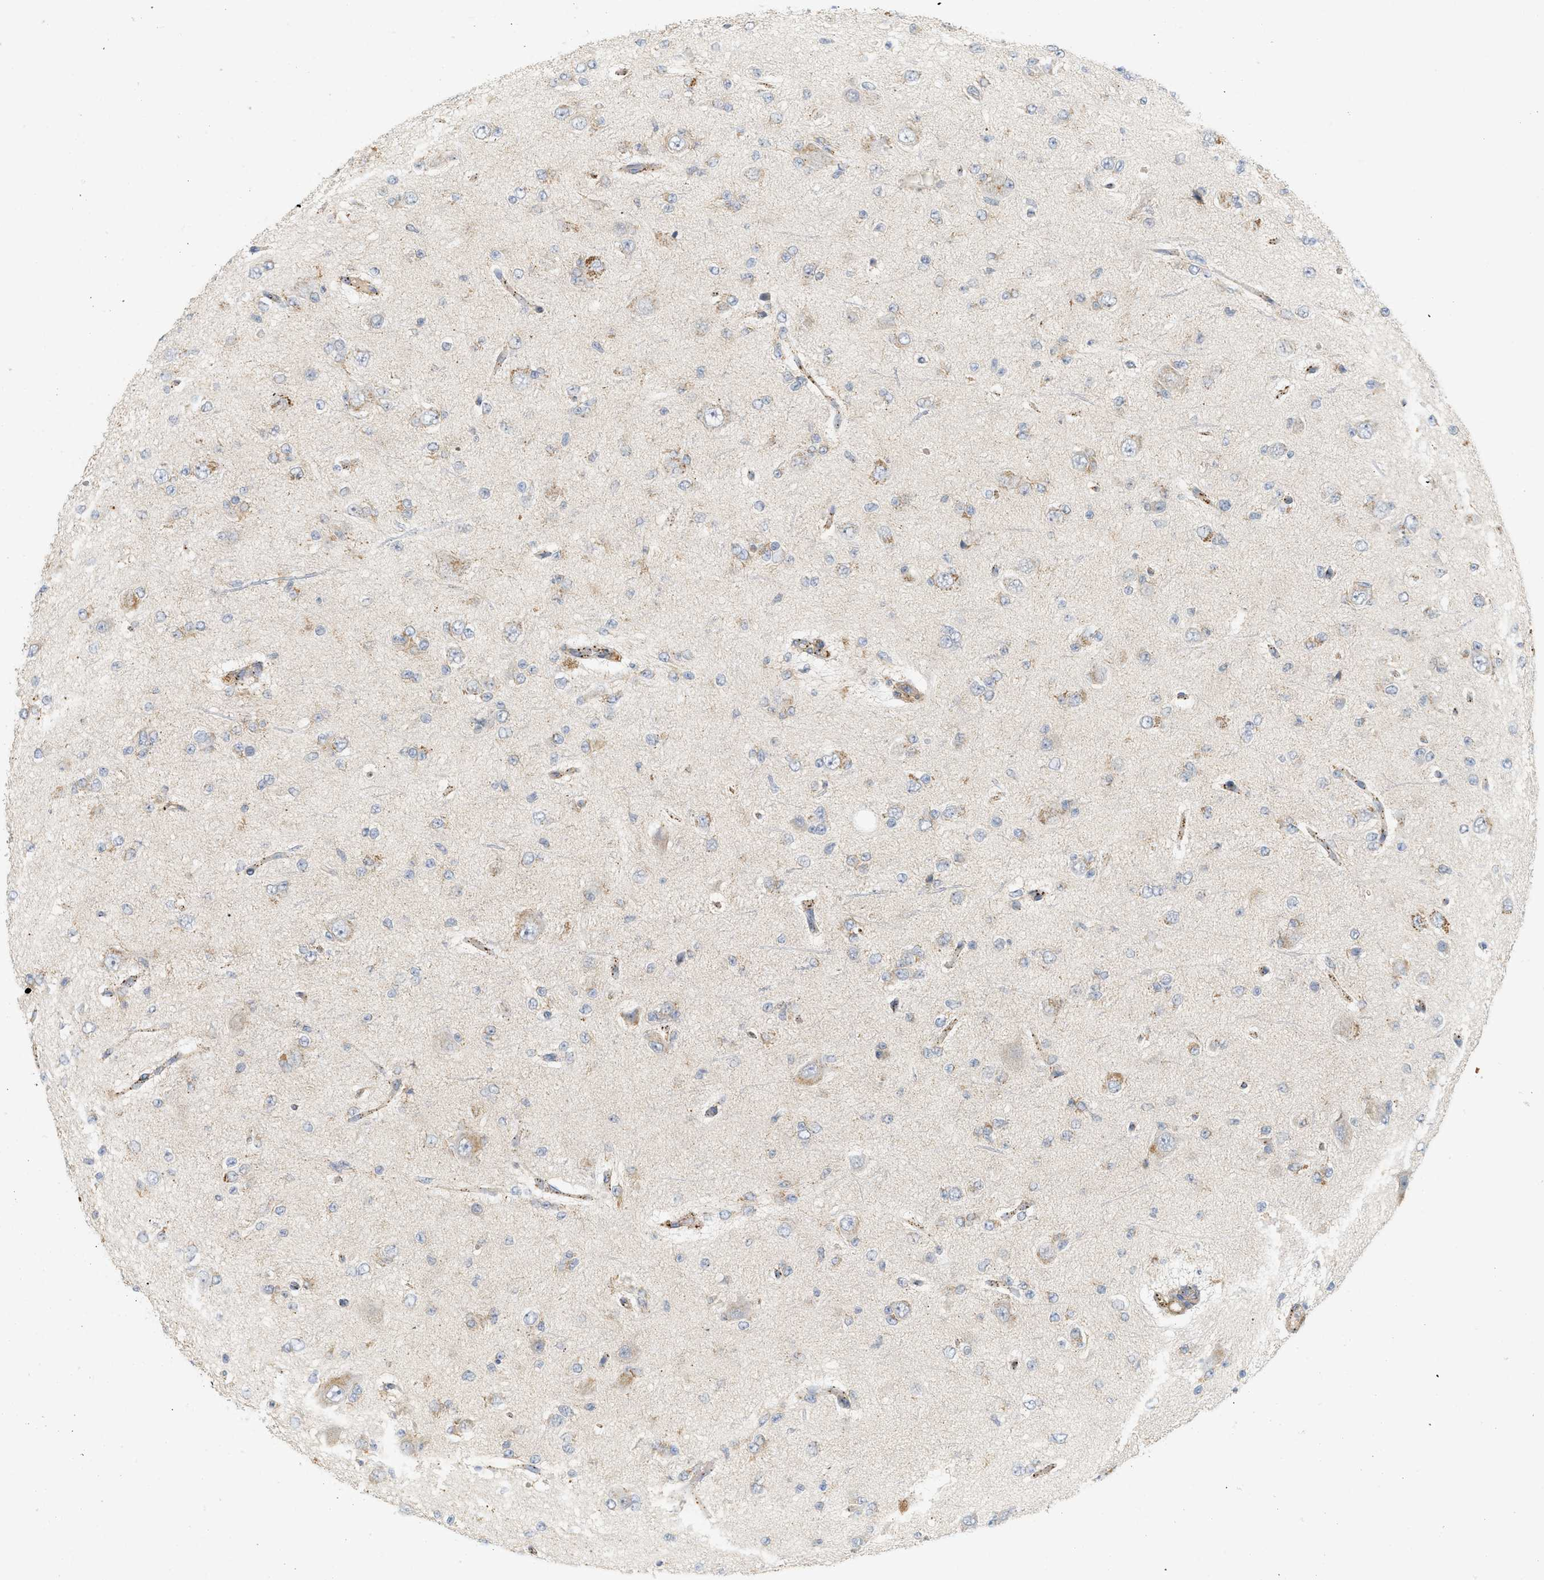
{"staining": {"intensity": "weak", "quantity": "<25%", "location": "cytoplasmic/membranous"}, "tissue": "glioma", "cell_type": "Tumor cells", "image_type": "cancer", "snomed": [{"axis": "morphology", "description": "Glioma, malignant, Low grade"}, {"axis": "topography", "description": "Brain"}], "caption": "This photomicrograph is of glioma stained with IHC to label a protein in brown with the nuclei are counter-stained blue. There is no positivity in tumor cells.", "gene": "SVOP", "patient": {"sex": "male", "age": 38}}